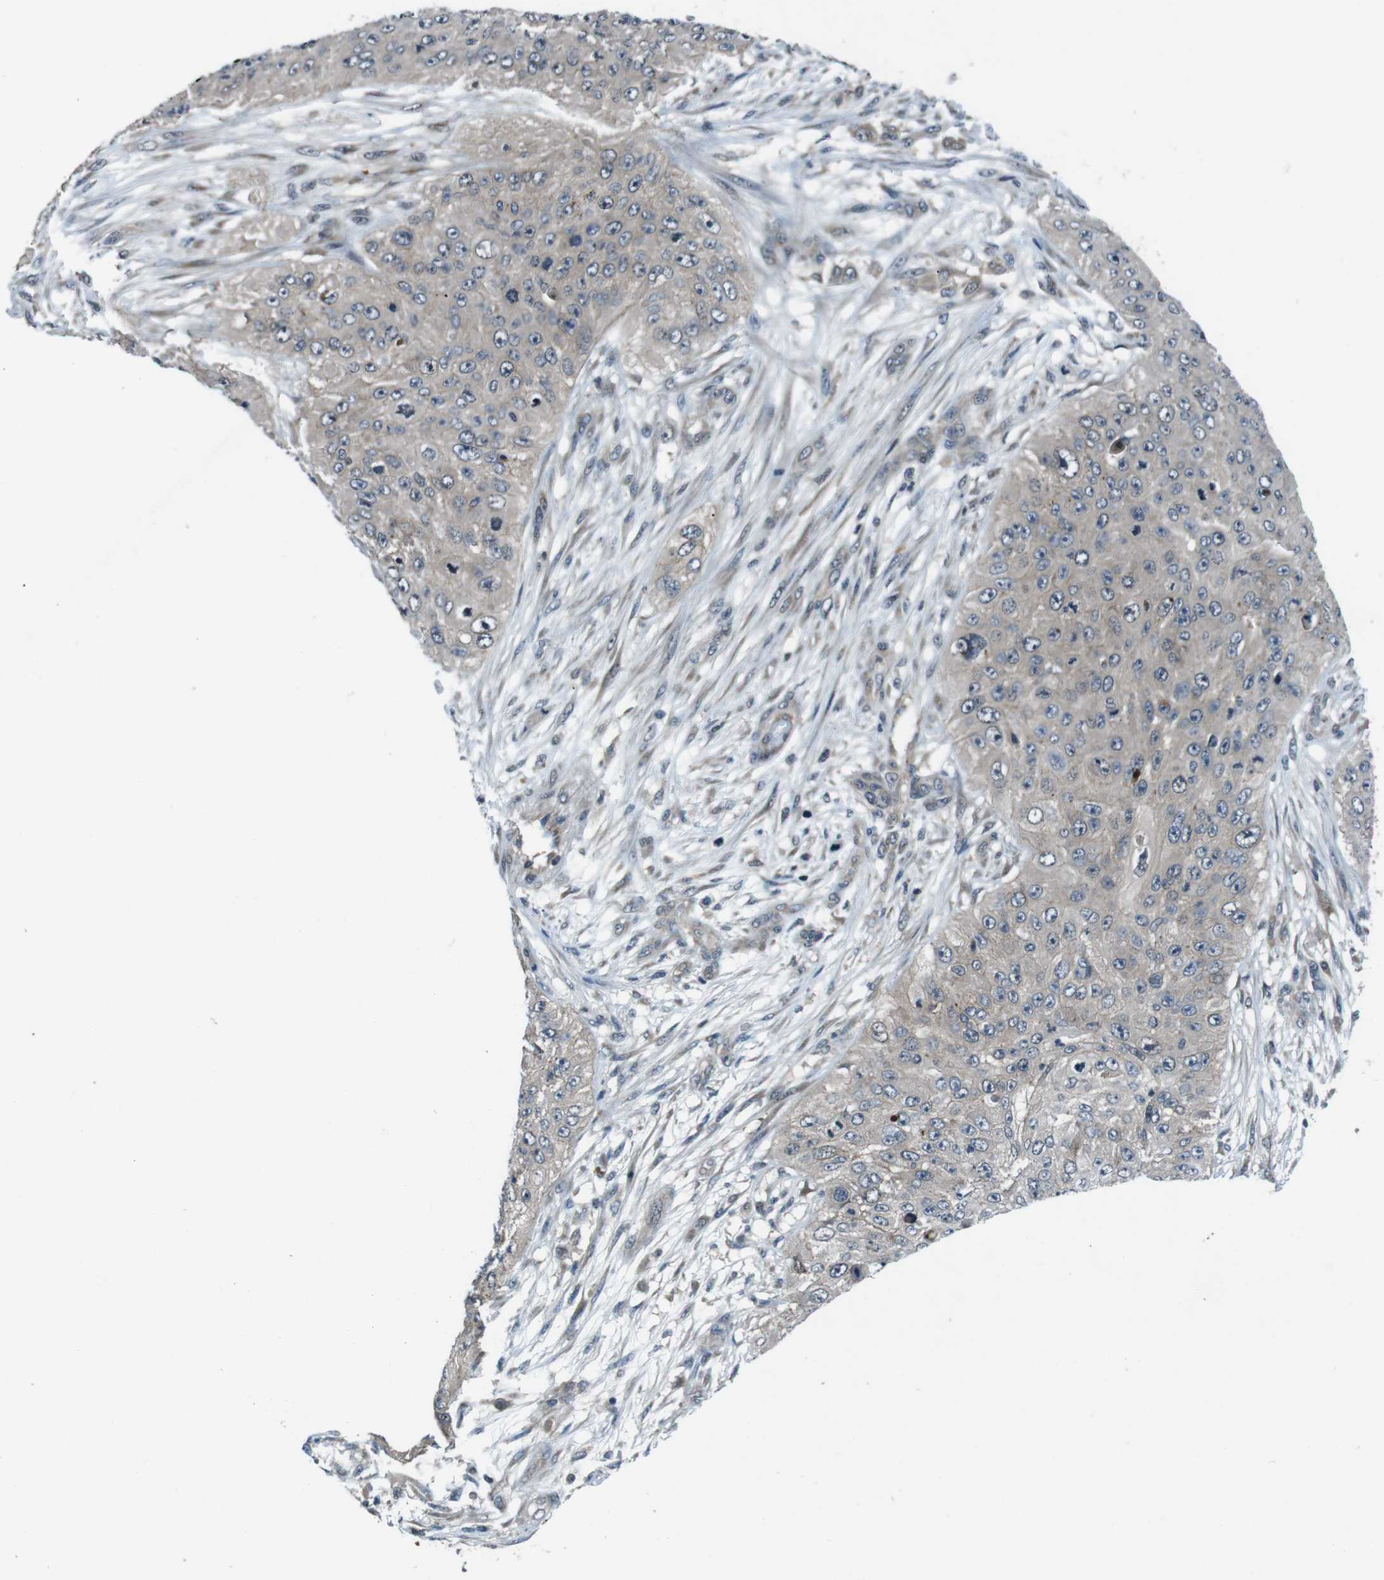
{"staining": {"intensity": "weak", "quantity": ">75%", "location": "cytoplasmic/membranous"}, "tissue": "skin cancer", "cell_type": "Tumor cells", "image_type": "cancer", "snomed": [{"axis": "morphology", "description": "Squamous cell carcinoma, NOS"}, {"axis": "topography", "description": "Skin"}], "caption": "Protein expression analysis of human squamous cell carcinoma (skin) reveals weak cytoplasmic/membranous staining in approximately >75% of tumor cells. (Brightfield microscopy of DAB IHC at high magnification).", "gene": "LRP5", "patient": {"sex": "female", "age": 80}}